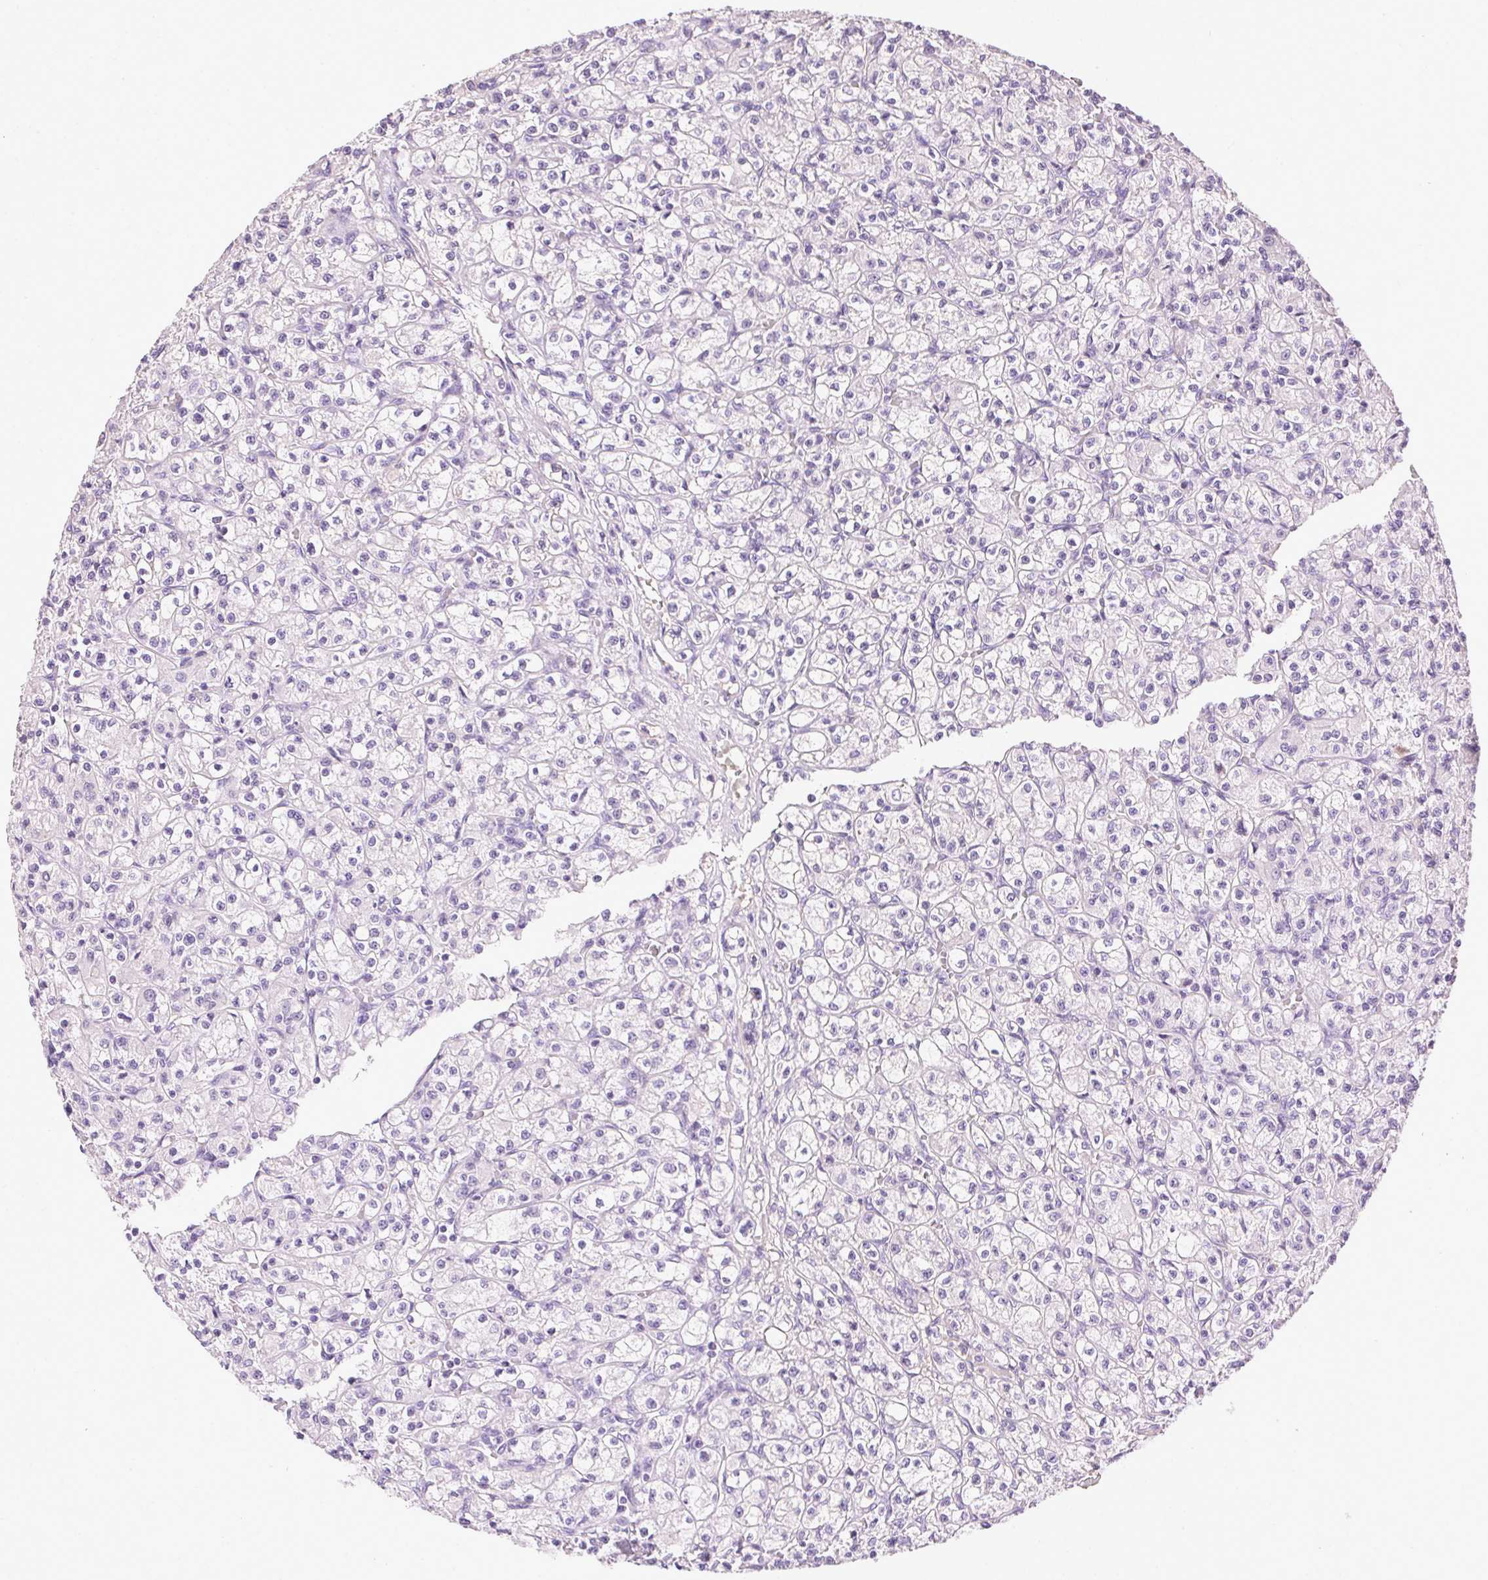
{"staining": {"intensity": "negative", "quantity": "none", "location": "none"}, "tissue": "renal cancer", "cell_type": "Tumor cells", "image_type": "cancer", "snomed": [{"axis": "morphology", "description": "Adenocarcinoma, NOS"}, {"axis": "topography", "description": "Kidney"}], "caption": "DAB immunohistochemical staining of adenocarcinoma (renal) displays no significant expression in tumor cells.", "gene": "SYCE2", "patient": {"sex": "female", "age": 70}}